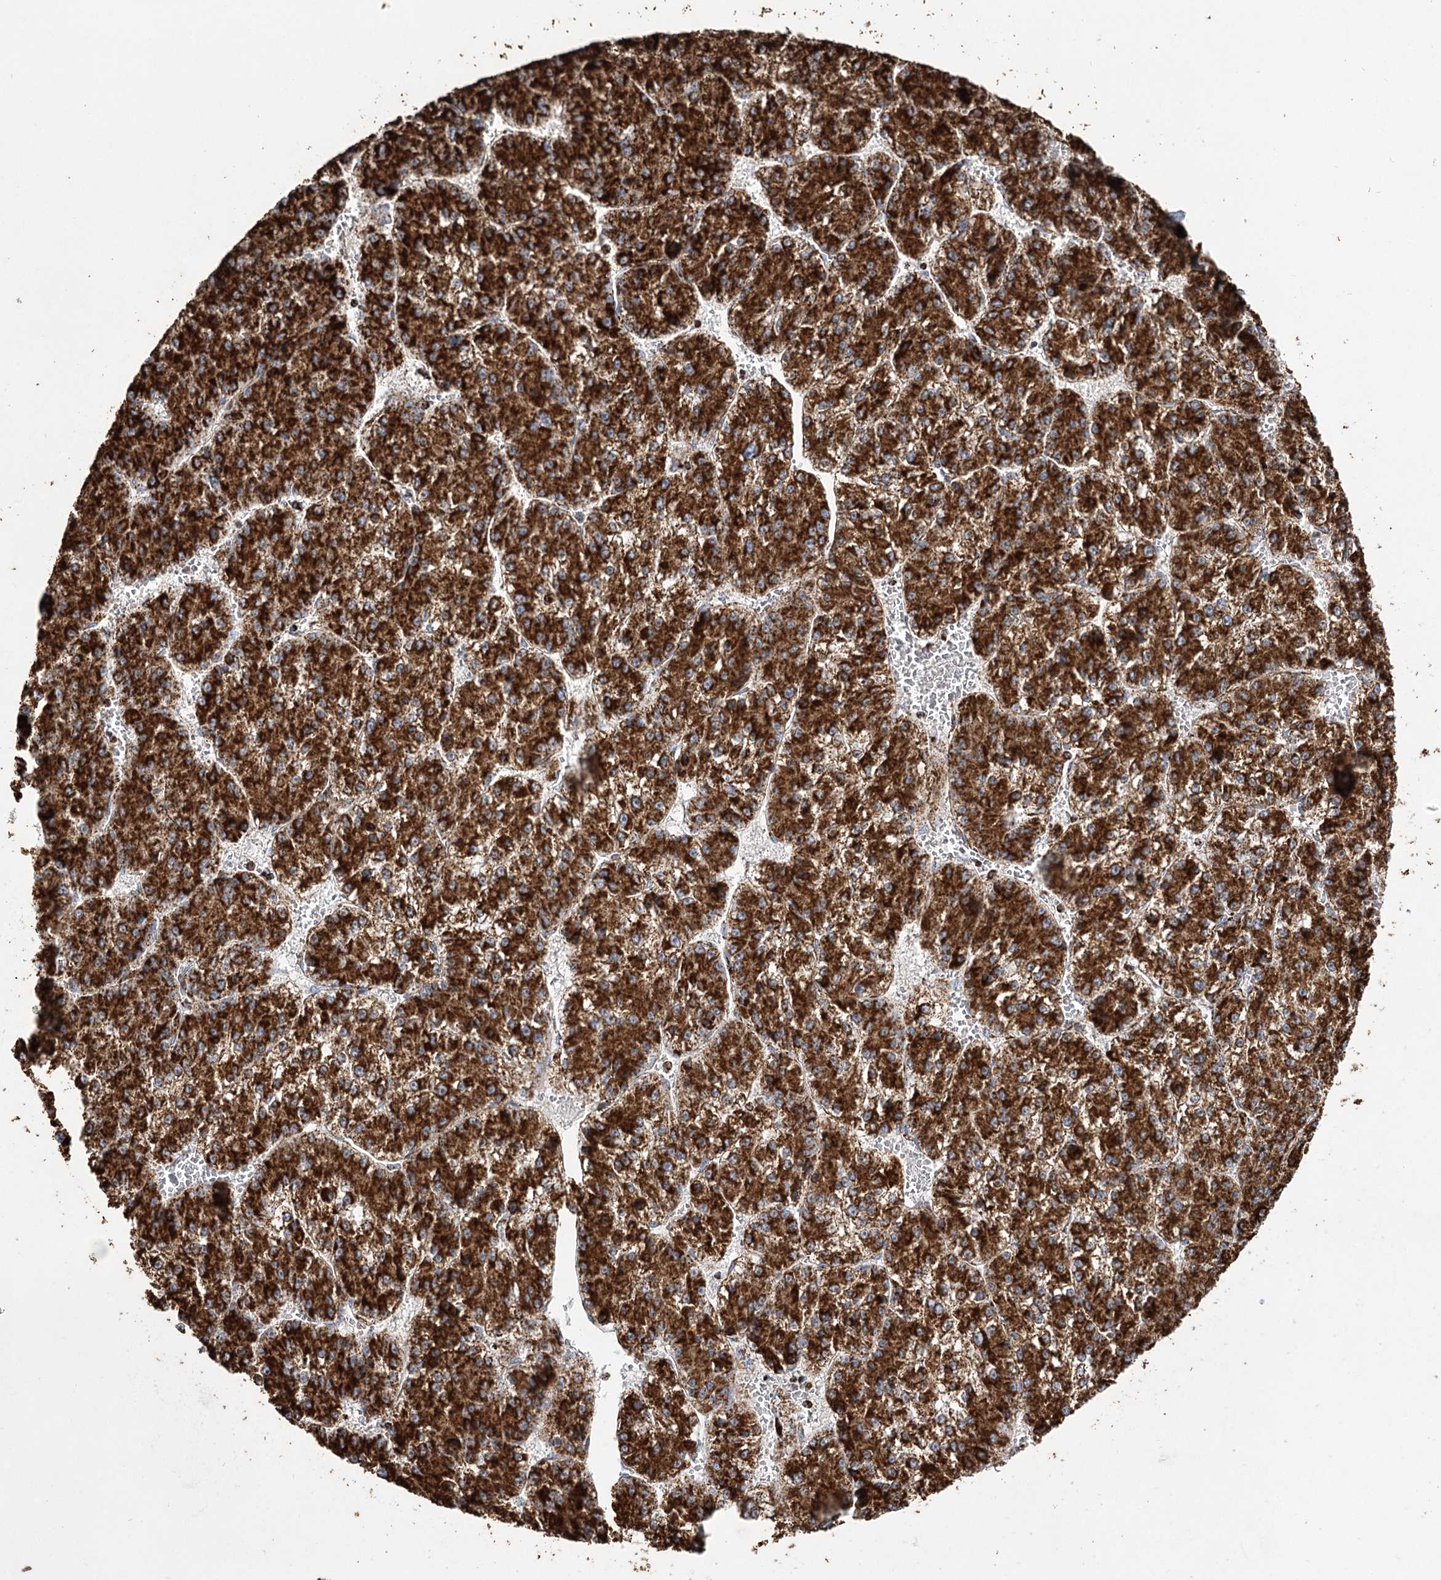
{"staining": {"intensity": "strong", "quantity": ">75%", "location": "cytoplasmic/membranous"}, "tissue": "liver cancer", "cell_type": "Tumor cells", "image_type": "cancer", "snomed": [{"axis": "morphology", "description": "Carcinoma, Hepatocellular, NOS"}, {"axis": "topography", "description": "Liver"}], "caption": "Immunohistochemical staining of hepatocellular carcinoma (liver) shows strong cytoplasmic/membranous protein expression in about >75% of tumor cells.", "gene": "NADK2", "patient": {"sex": "female", "age": 73}}